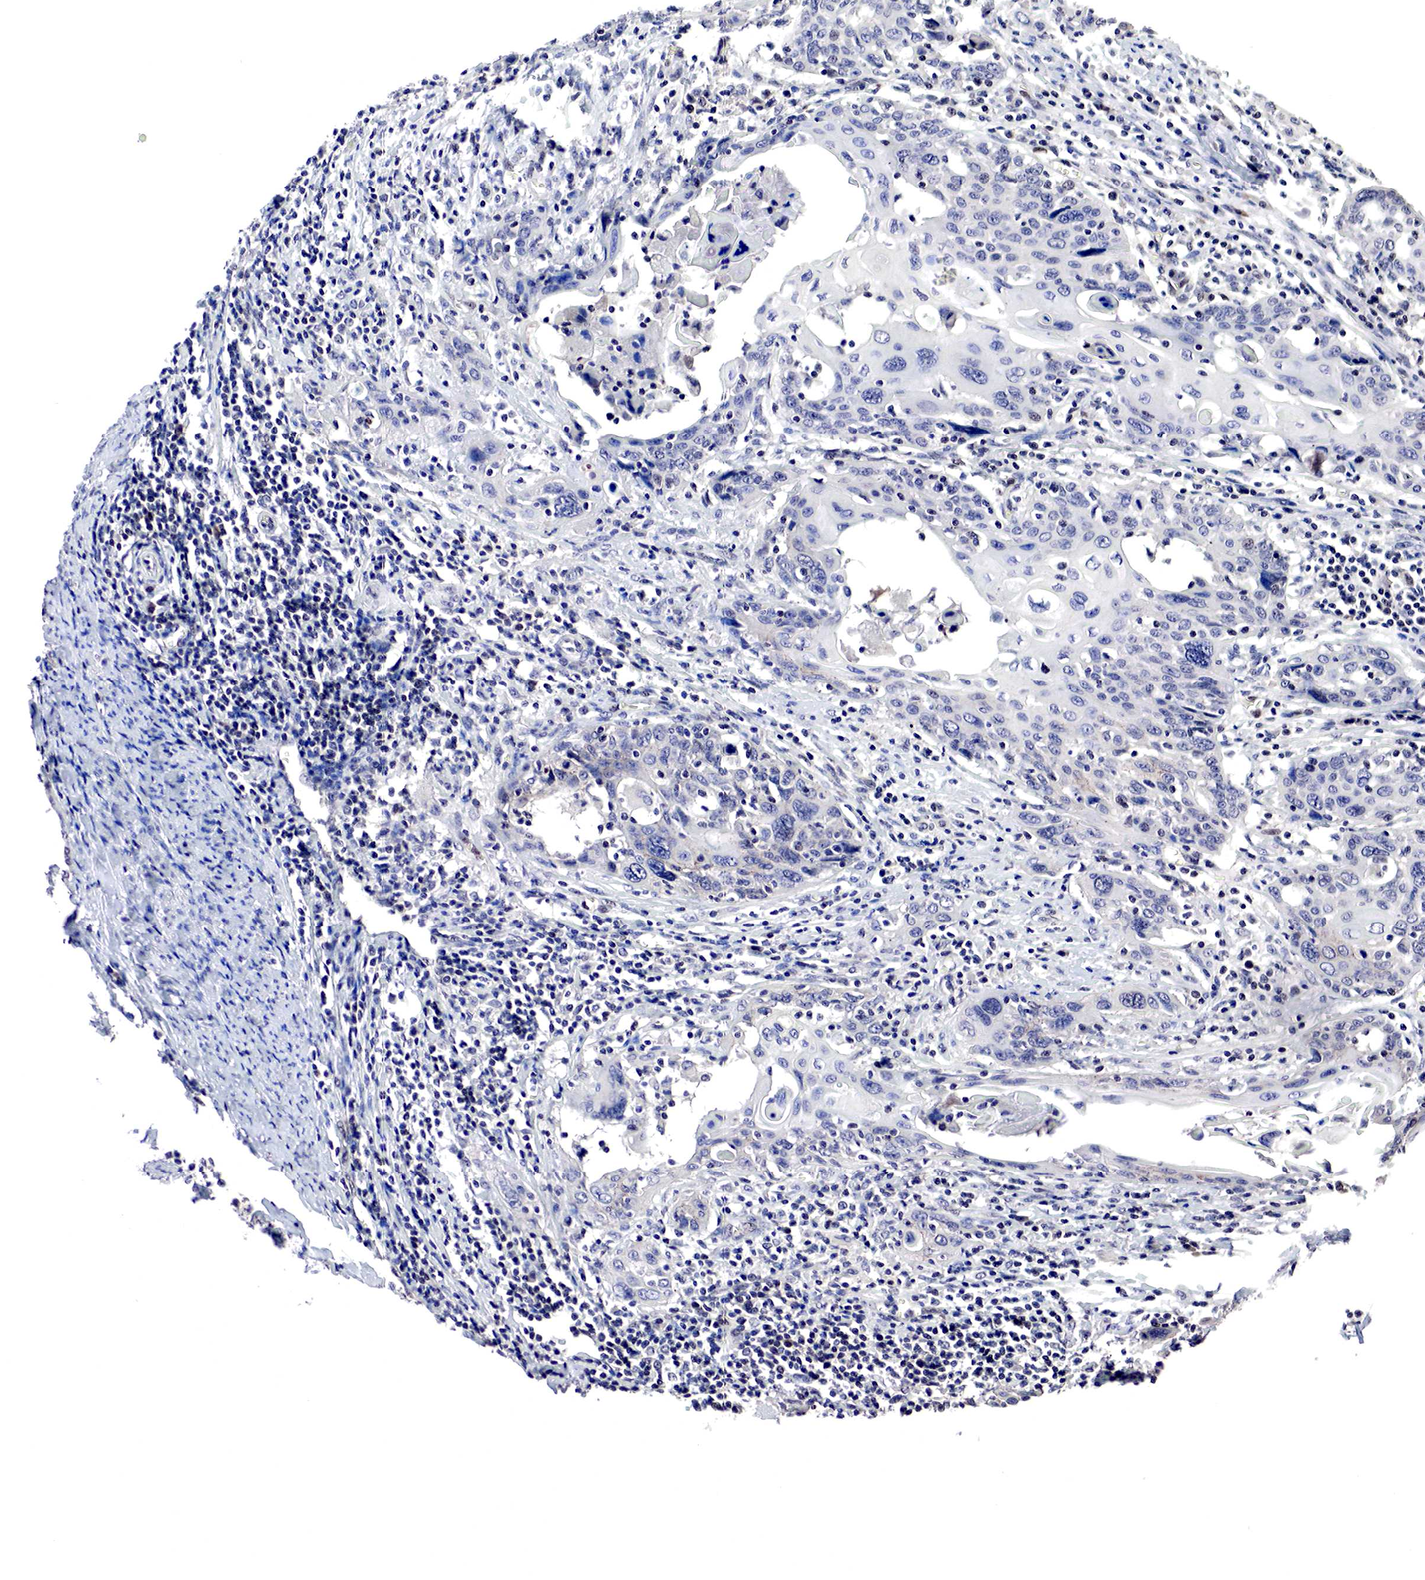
{"staining": {"intensity": "negative", "quantity": "none", "location": "none"}, "tissue": "cervical cancer", "cell_type": "Tumor cells", "image_type": "cancer", "snomed": [{"axis": "morphology", "description": "Squamous cell carcinoma, NOS"}, {"axis": "topography", "description": "Cervix"}], "caption": "High power microscopy image of an IHC micrograph of cervical squamous cell carcinoma, revealing no significant staining in tumor cells.", "gene": "DACH2", "patient": {"sex": "female", "age": 54}}